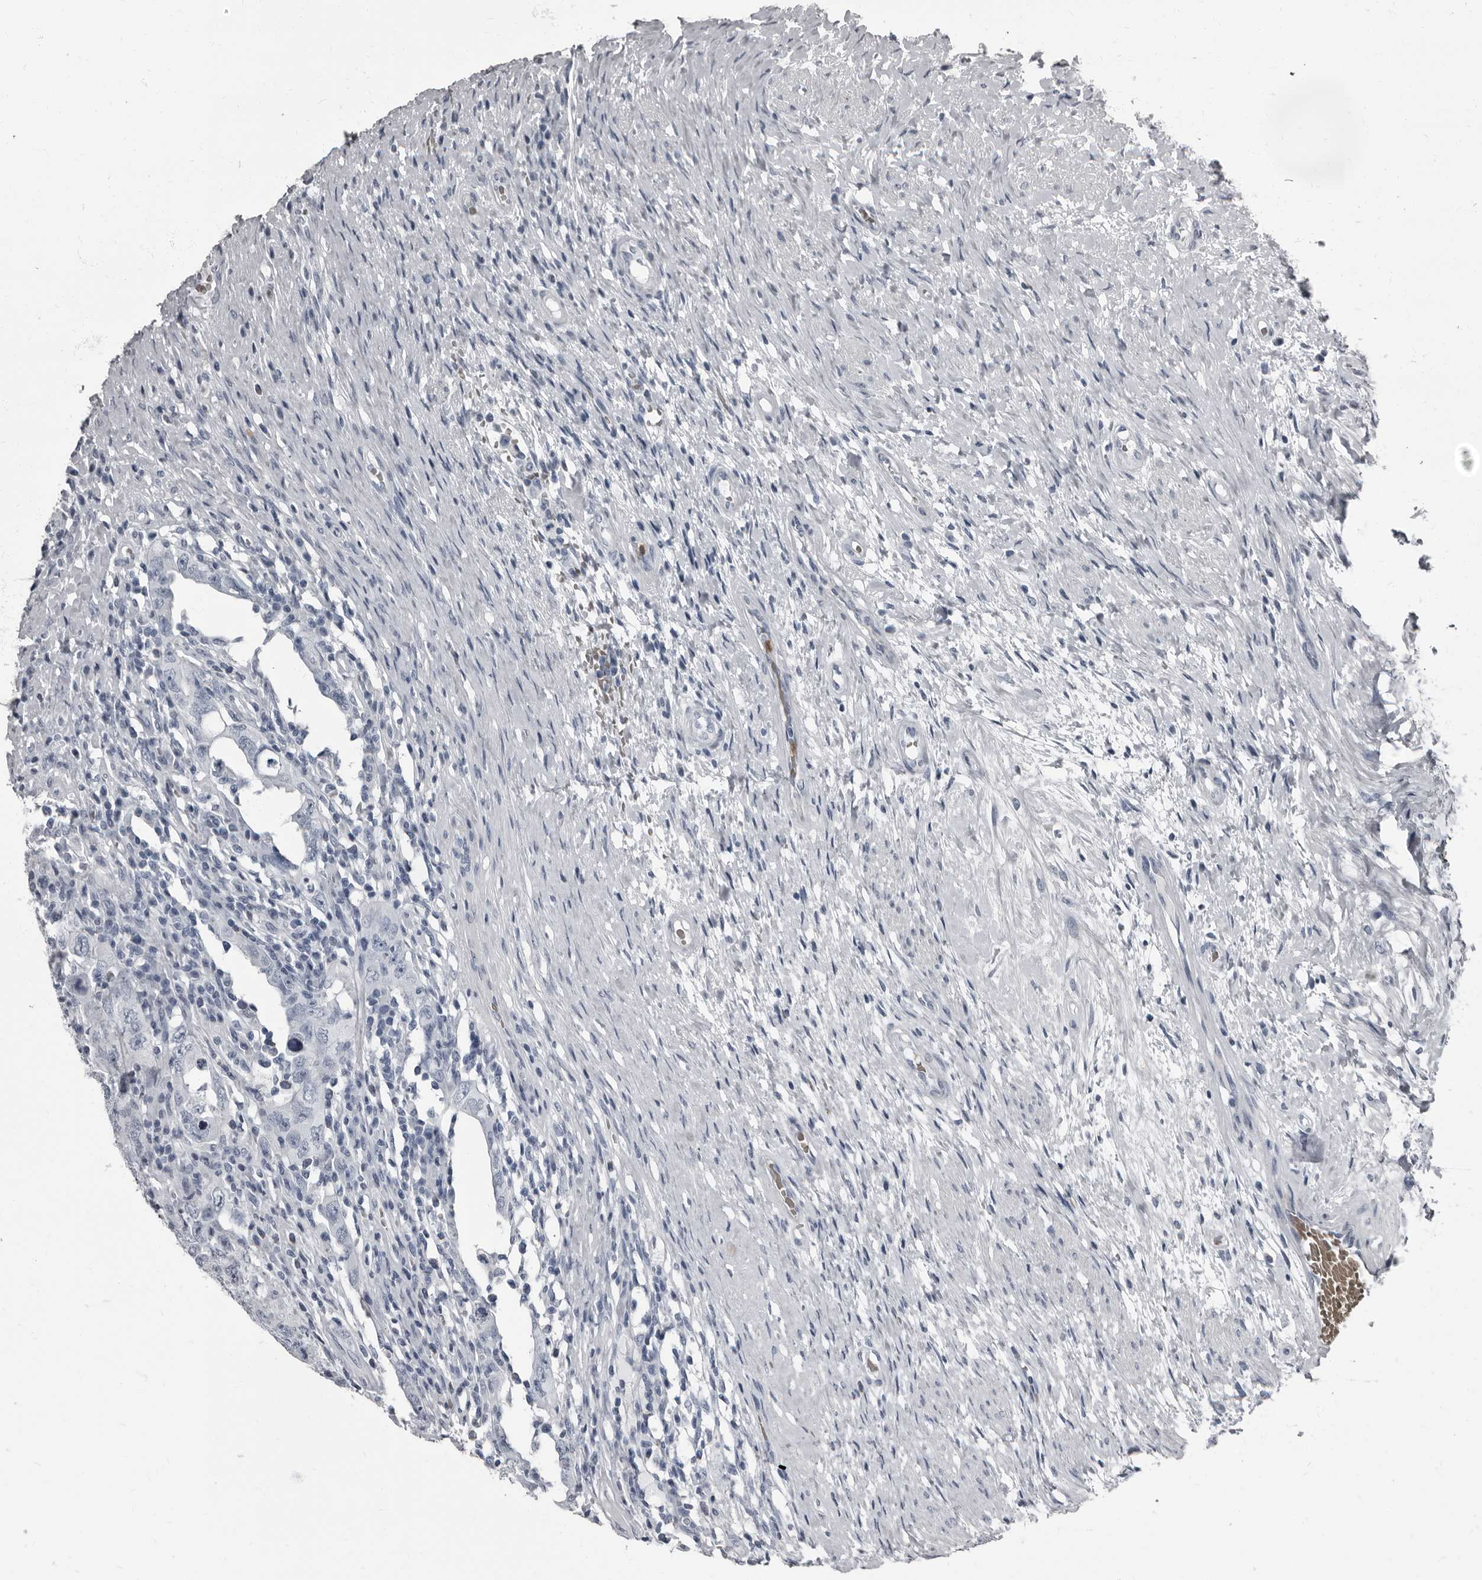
{"staining": {"intensity": "negative", "quantity": "none", "location": "none"}, "tissue": "testis cancer", "cell_type": "Tumor cells", "image_type": "cancer", "snomed": [{"axis": "morphology", "description": "Carcinoma, Embryonal, NOS"}, {"axis": "topography", "description": "Testis"}], "caption": "Immunohistochemical staining of human embryonal carcinoma (testis) reveals no significant staining in tumor cells. The staining is performed using DAB (3,3'-diaminobenzidine) brown chromogen with nuclei counter-stained in using hematoxylin.", "gene": "TPD52L1", "patient": {"sex": "male", "age": 26}}